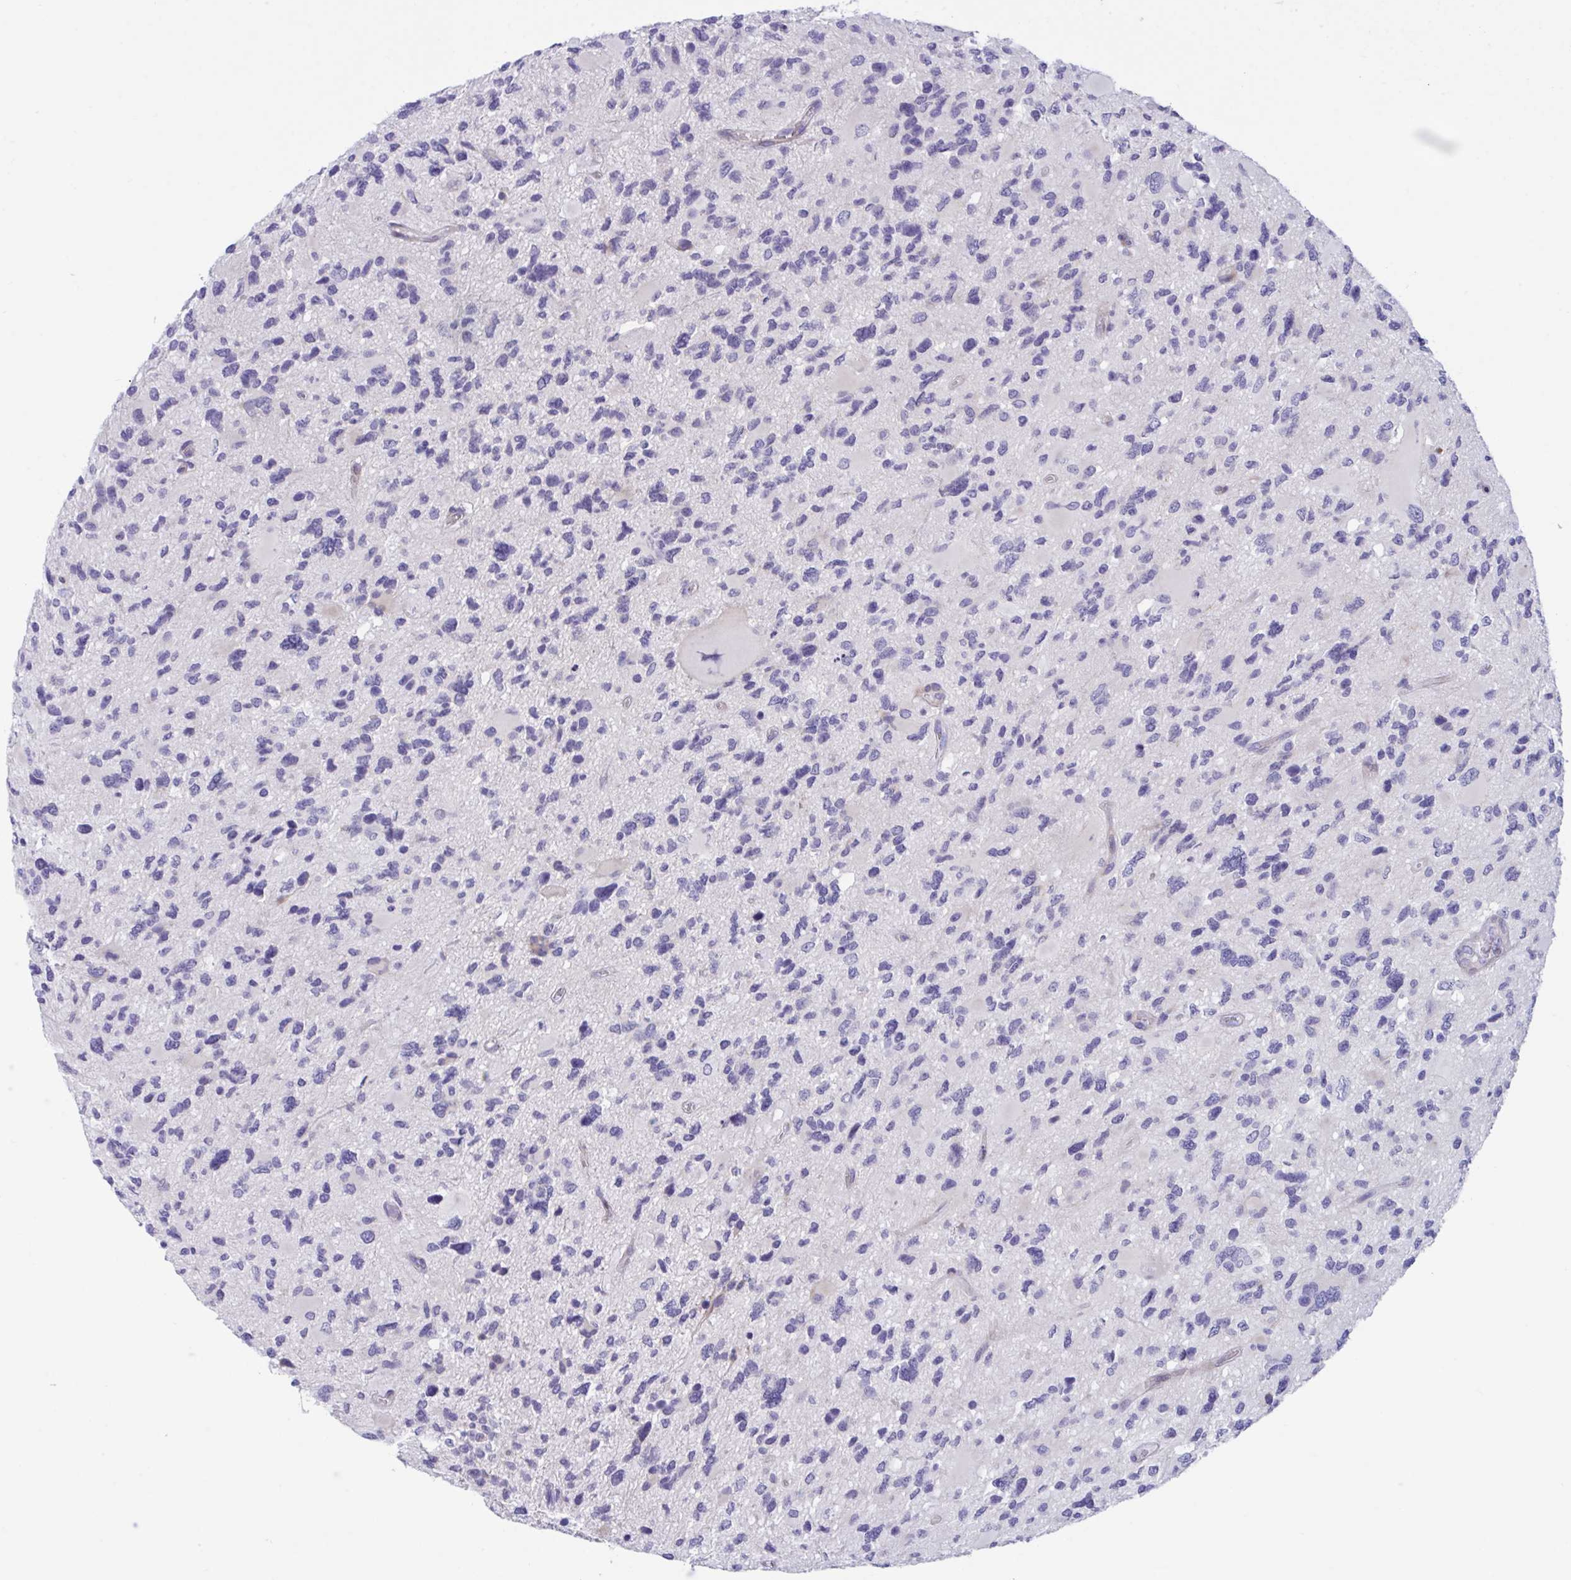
{"staining": {"intensity": "negative", "quantity": "none", "location": "none"}, "tissue": "glioma", "cell_type": "Tumor cells", "image_type": "cancer", "snomed": [{"axis": "morphology", "description": "Glioma, malignant, High grade"}, {"axis": "topography", "description": "Brain"}], "caption": "Immunohistochemistry photomicrograph of human malignant glioma (high-grade) stained for a protein (brown), which demonstrates no expression in tumor cells. Brightfield microscopy of immunohistochemistry stained with DAB (brown) and hematoxylin (blue), captured at high magnification.", "gene": "DTX3", "patient": {"sex": "female", "age": 11}}